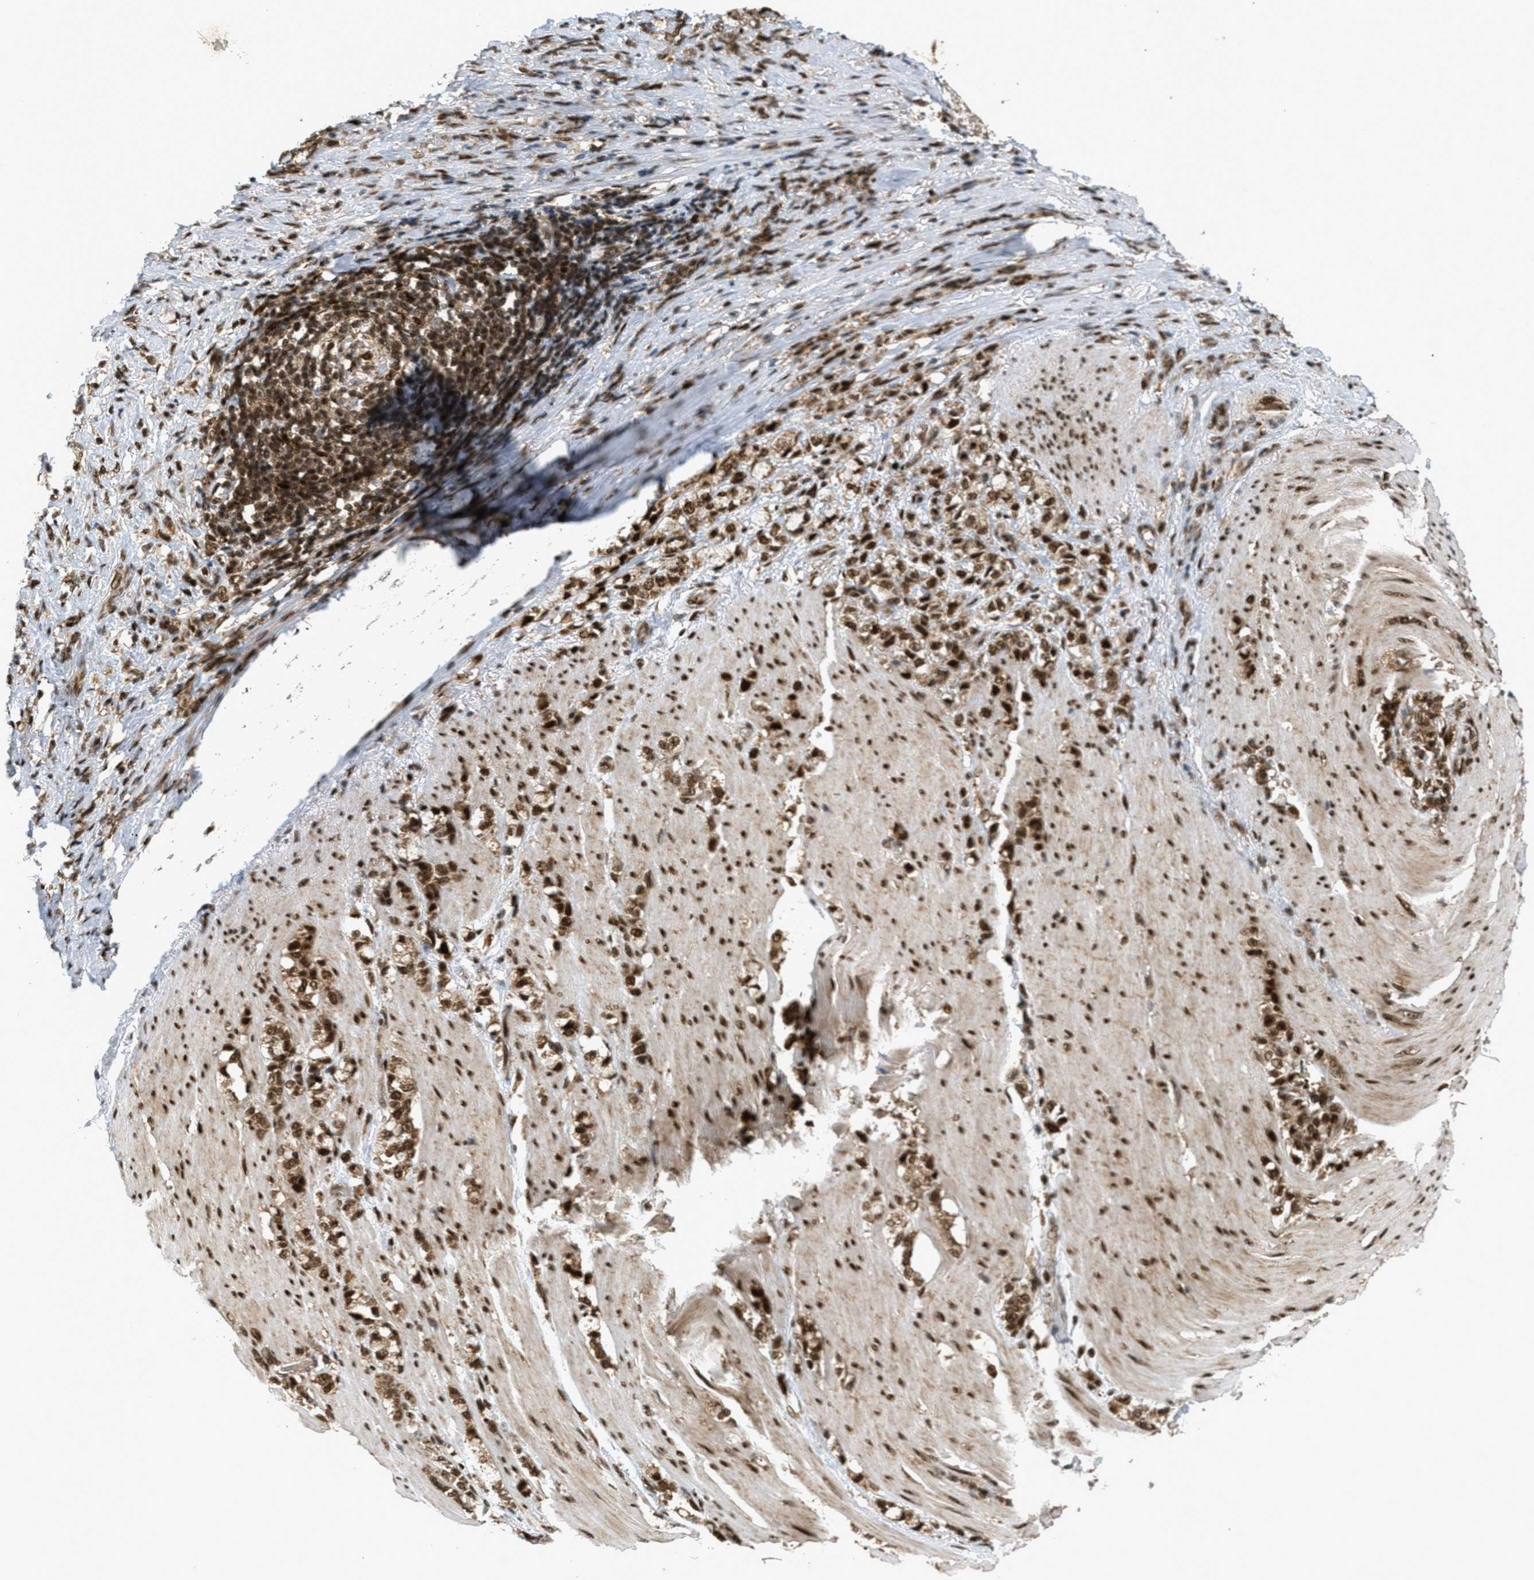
{"staining": {"intensity": "strong", "quantity": ">75%", "location": "cytoplasmic/membranous,nuclear"}, "tissue": "stomach cancer", "cell_type": "Tumor cells", "image_type": "cancer", "snomed": [{"axis": "morphology", "description": "Adenocarcinoma, NOS"}, {"axis": "topography", "description": "Stomach, lower"}], "caption": "Stomach cancer (adenocarcinoma) was stained to show a protein in brown. There is high levels of strong cytoplasmic/membranous and nuclear expression in approximately >75% of tumor cells.", "gene": "TLK1", "patient": {"sex": "male", "age": 88}}